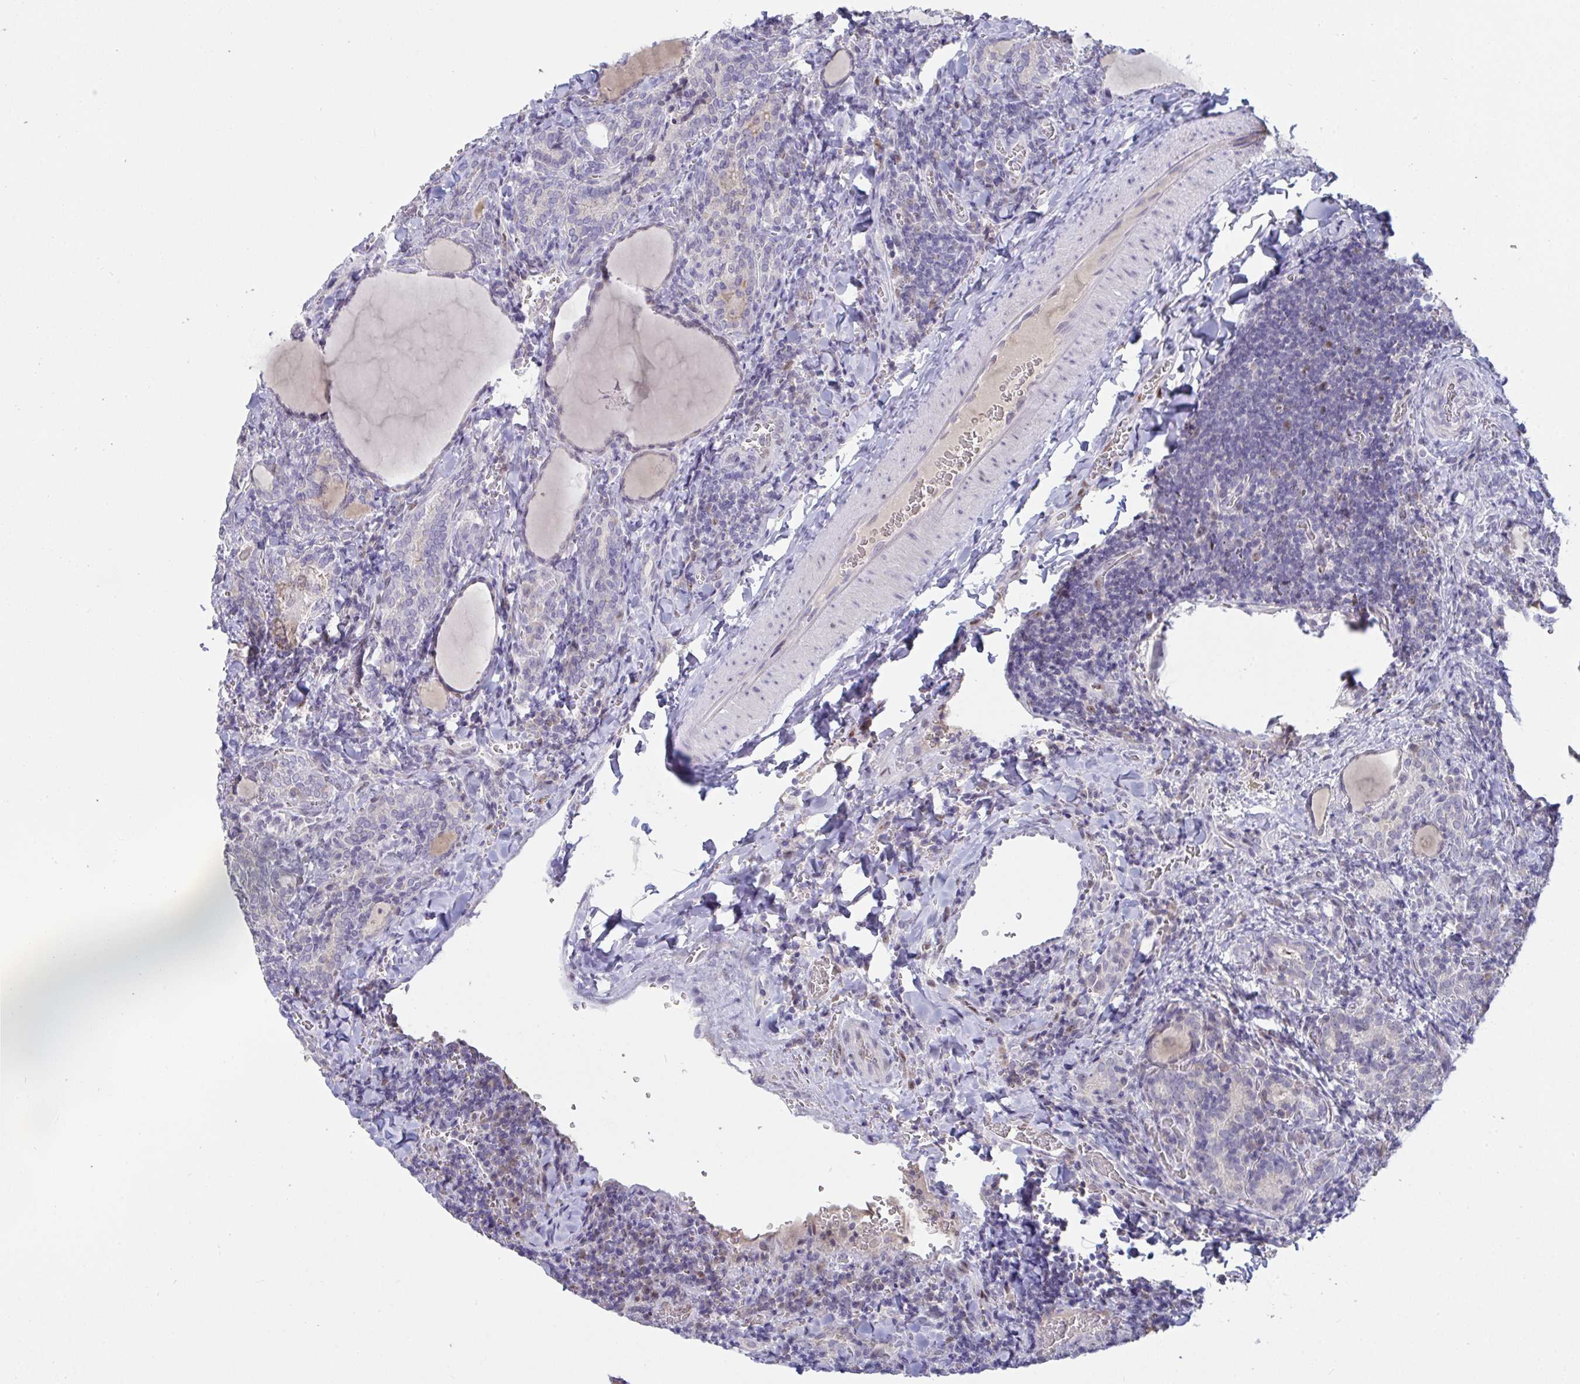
{"staining": {"intensity": "negative", "quantity": "none", "location": "none"}, "tissue": "thyroid cancer", "cell_type": "Tumor cells", "image_type": "cancer", "snomed": [{"axis": "morphology", "description": "Papillary adenocarcinoma, NOS"}, {"axis": "topography", "description": "Thyroid gland"}], "caption": "Protein analysis of thyroid papillary adenocarcinoma demonstrates no significant staining in tumor cells.", "gene": "MYC", "patient": {"sex": "female", "age": 30}}